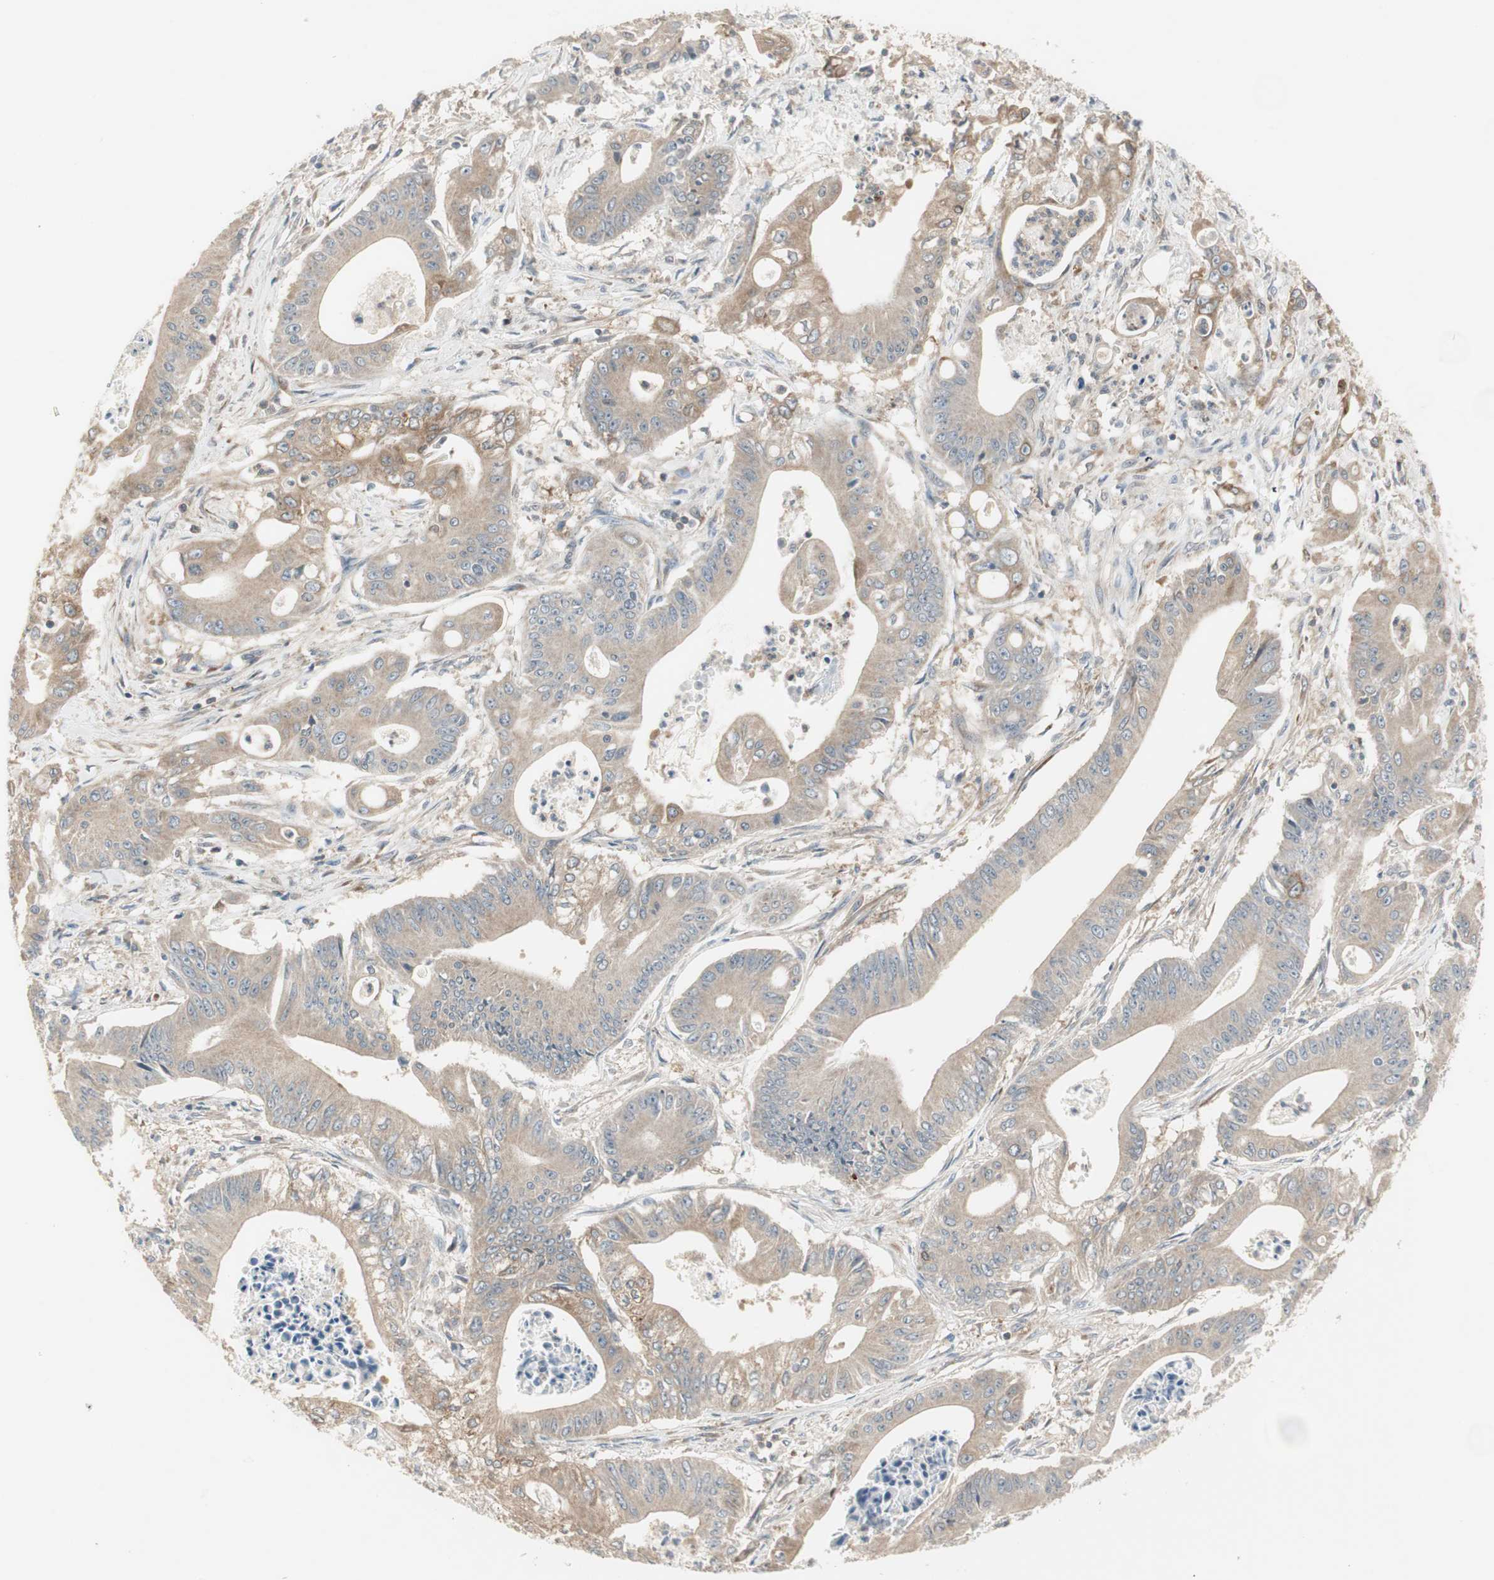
{"staining": {"intensity": "weak", "quantity": ">75%", "location": "cytoplasmic/membranous"}, "tissue": "pancreatic cancer", "cell_type": "Tumor cells", "image_type": "cancer", "snomed": [{"axis": "morphology", "description": "Normal tissue, NOS"}, {"axis": "topography", "description": "Lymph node"}], "caption": "Pancreatic cancer stained with immunohistochemistry exhibits weak cytoplasmic/membranous staining in approximately >75% of tumor cells.", "gene": "ZFP36", "patient": {"sex": "male", "age": 62}}